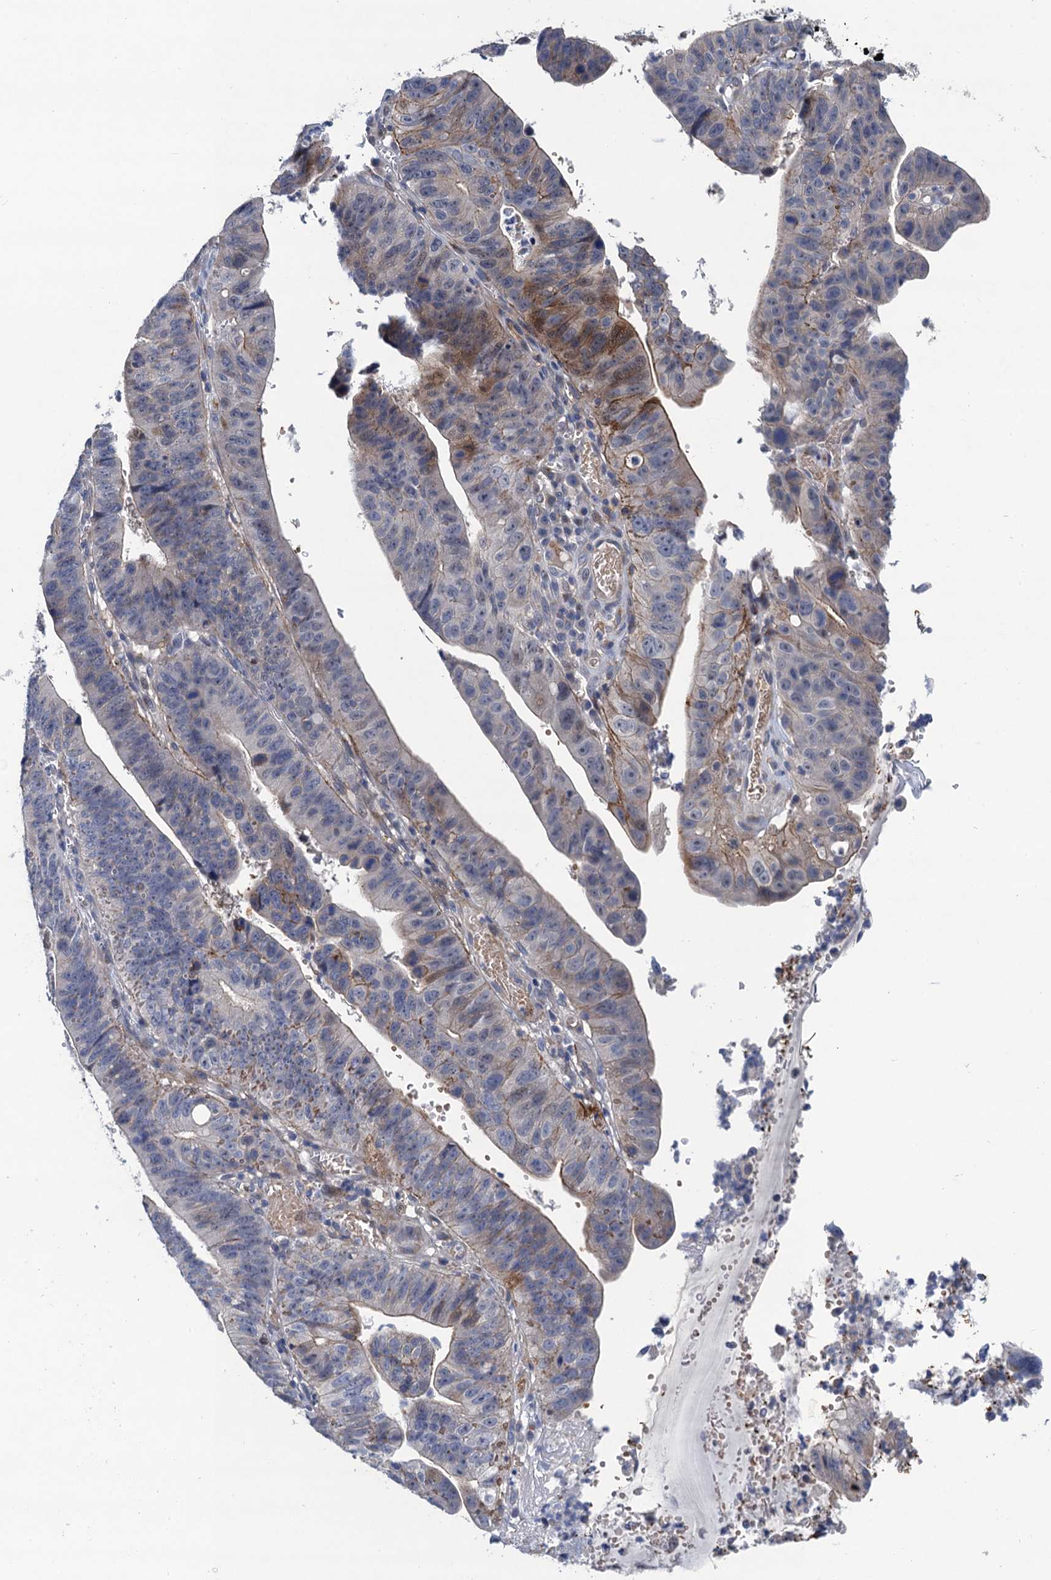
{"staining": {"intensity": "moderate", "quantity": "<25%", "location": "cytoplasmic/membranous,nuclear"}, "tissue": "stomach cancer", "cell_type": "Tumor cells", "image_type": "cancer", "snomed": [{"axis": "morphology", "description": "Adenocarcinoma, NOS"}, {"axis": "topography", "description": "Stomach"}], "caption": "Protein positivity by immunohistochemistry (IHC) demonstrates moderate cytoplasmic/membranous and nuclear expression in approximately <25% of tumor cells in adenocarcinoma (stomach).", "gene": "TRAF7", "patient": {"sex": "male", "age": 59}}